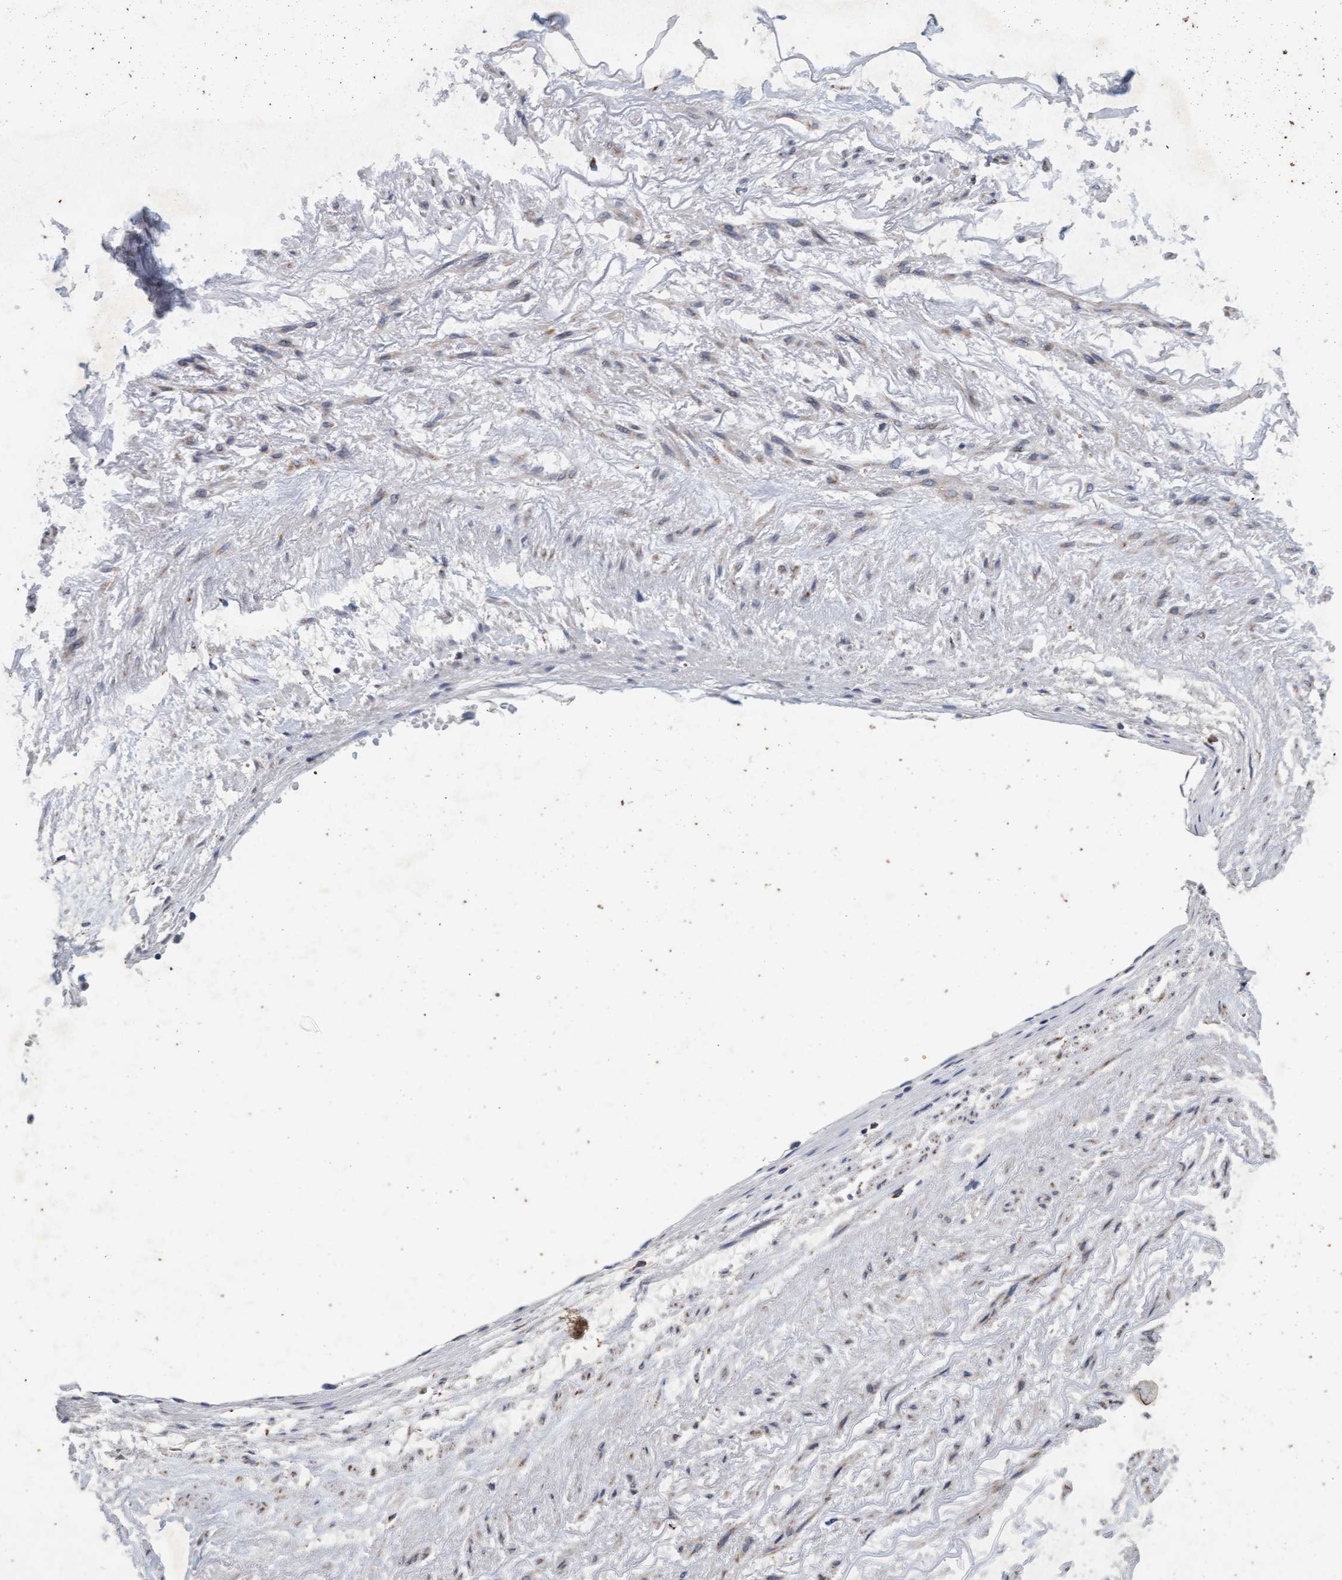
{"staining": {"intensity": "negative", "quantity": "none", "location": "none"}, "tissue": "adipose tissue", "cell_type": "Adipocytes", "image_type": "normal", "snomed": [{"axis": "morphology", "description": "Normal tissue, NOS"}, {"axis": "topography", "description": "Cartilage tissue"}, {"axis": "topography", "description": "Lung"}], "caption": "Micrograph shows no protein positivity in adipocytes of normal adipose tissue. (Immunohistochemistry (ihc), brightfield microscopy, high magnification).", "gene": "ATPAF2", "patient": {"sex": "female", "age": 77}}